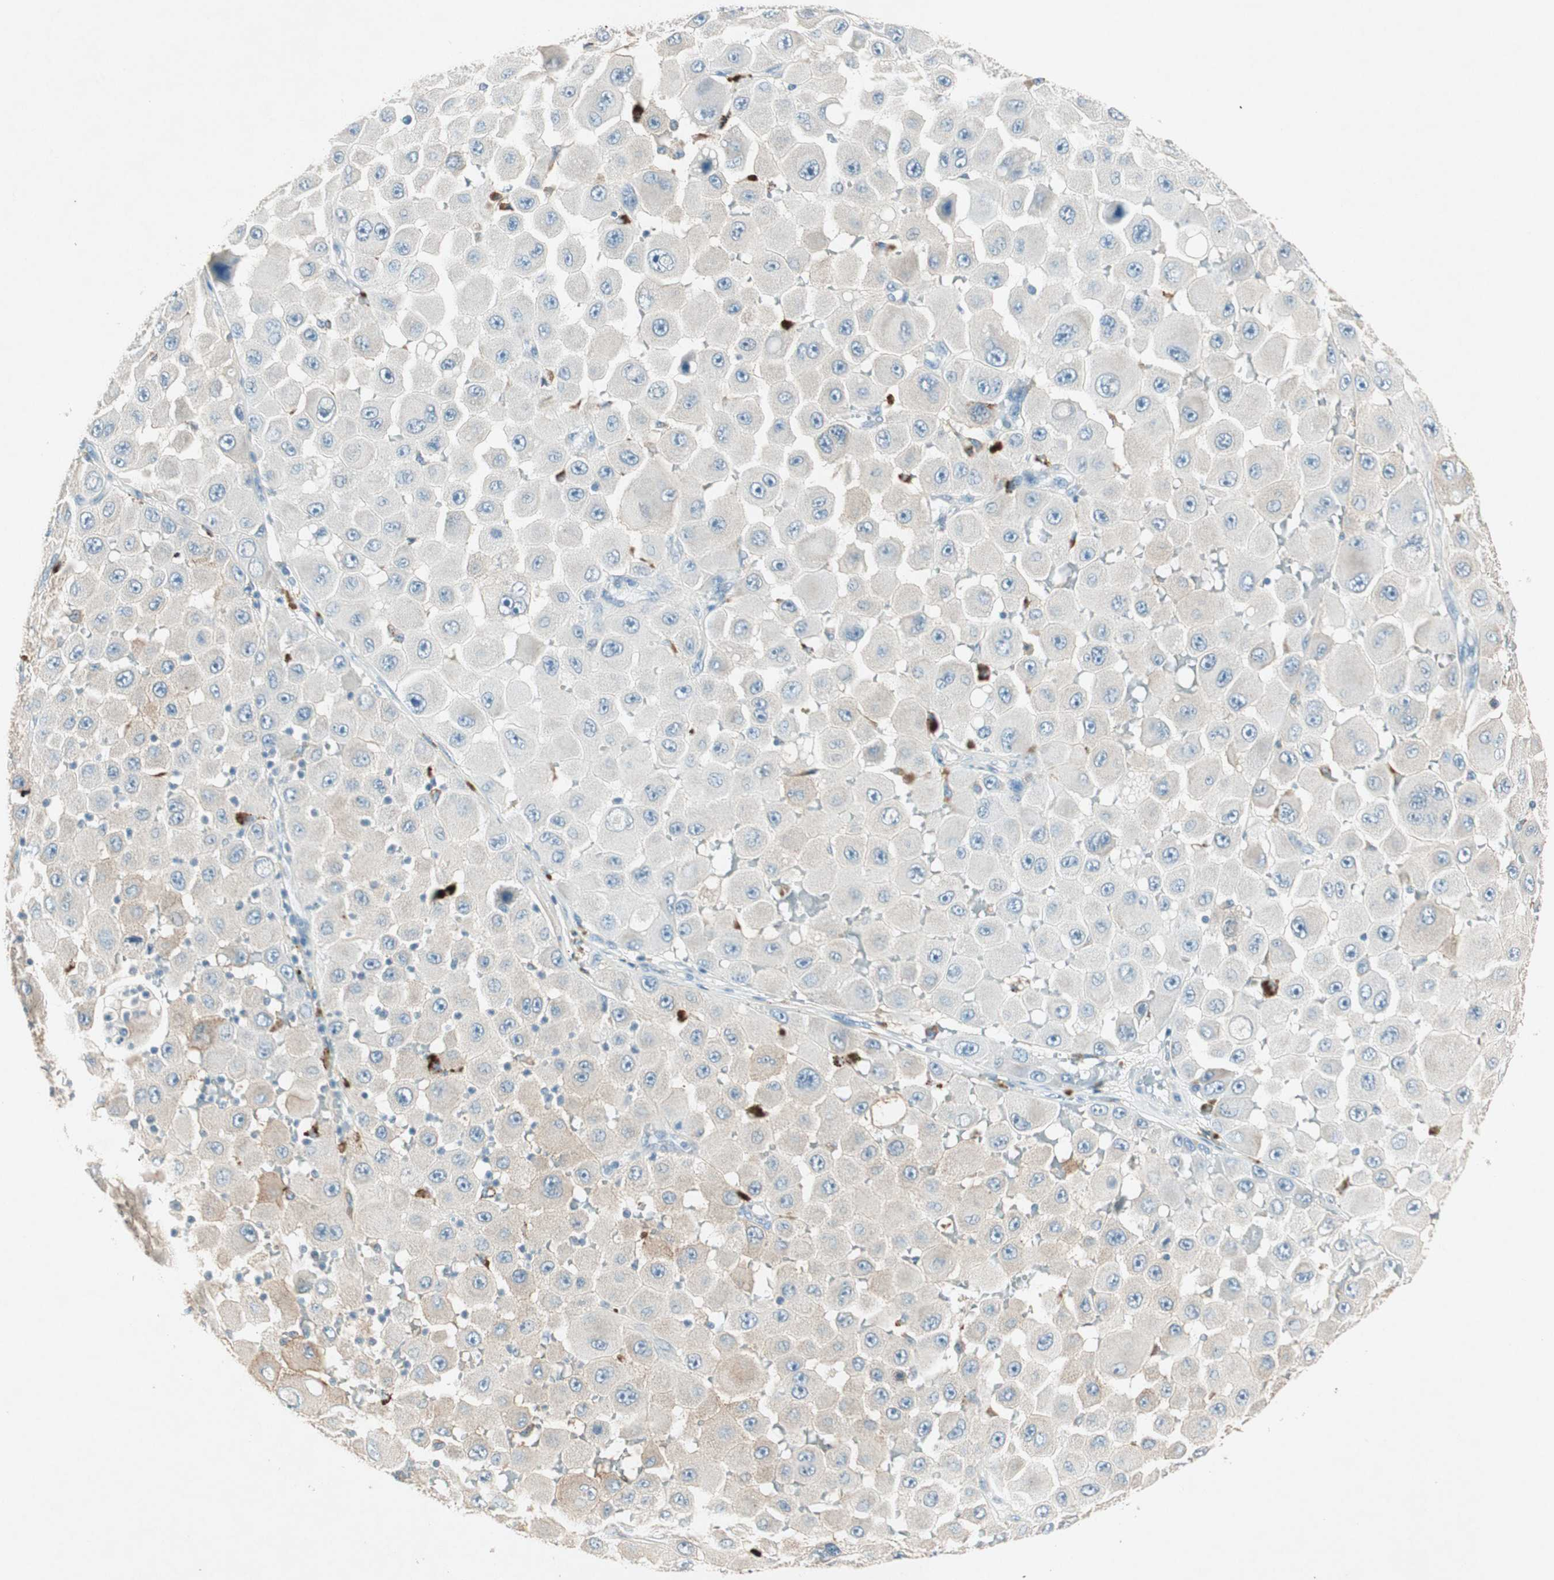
{"staining": {"intensity": "negative", "quantity": "none", "location": "none"}, "tissue": "melanoma", "cell_type": "Tumor cells", "image_type": "cancer", "snomed": [{"axis": "morphology", "description": "Malignant melanoma, NOS"}, {"axis": "topography", "description": "Skin"}], "caption": "High magnification brightfield microscopy of melanoma stained with DAB (brown) and counterstained with hematoxylin (blue): tumor cells show no significant positivity.", "gene": "NKAIN1", "patient": {"sex": "female", "age": 81}}